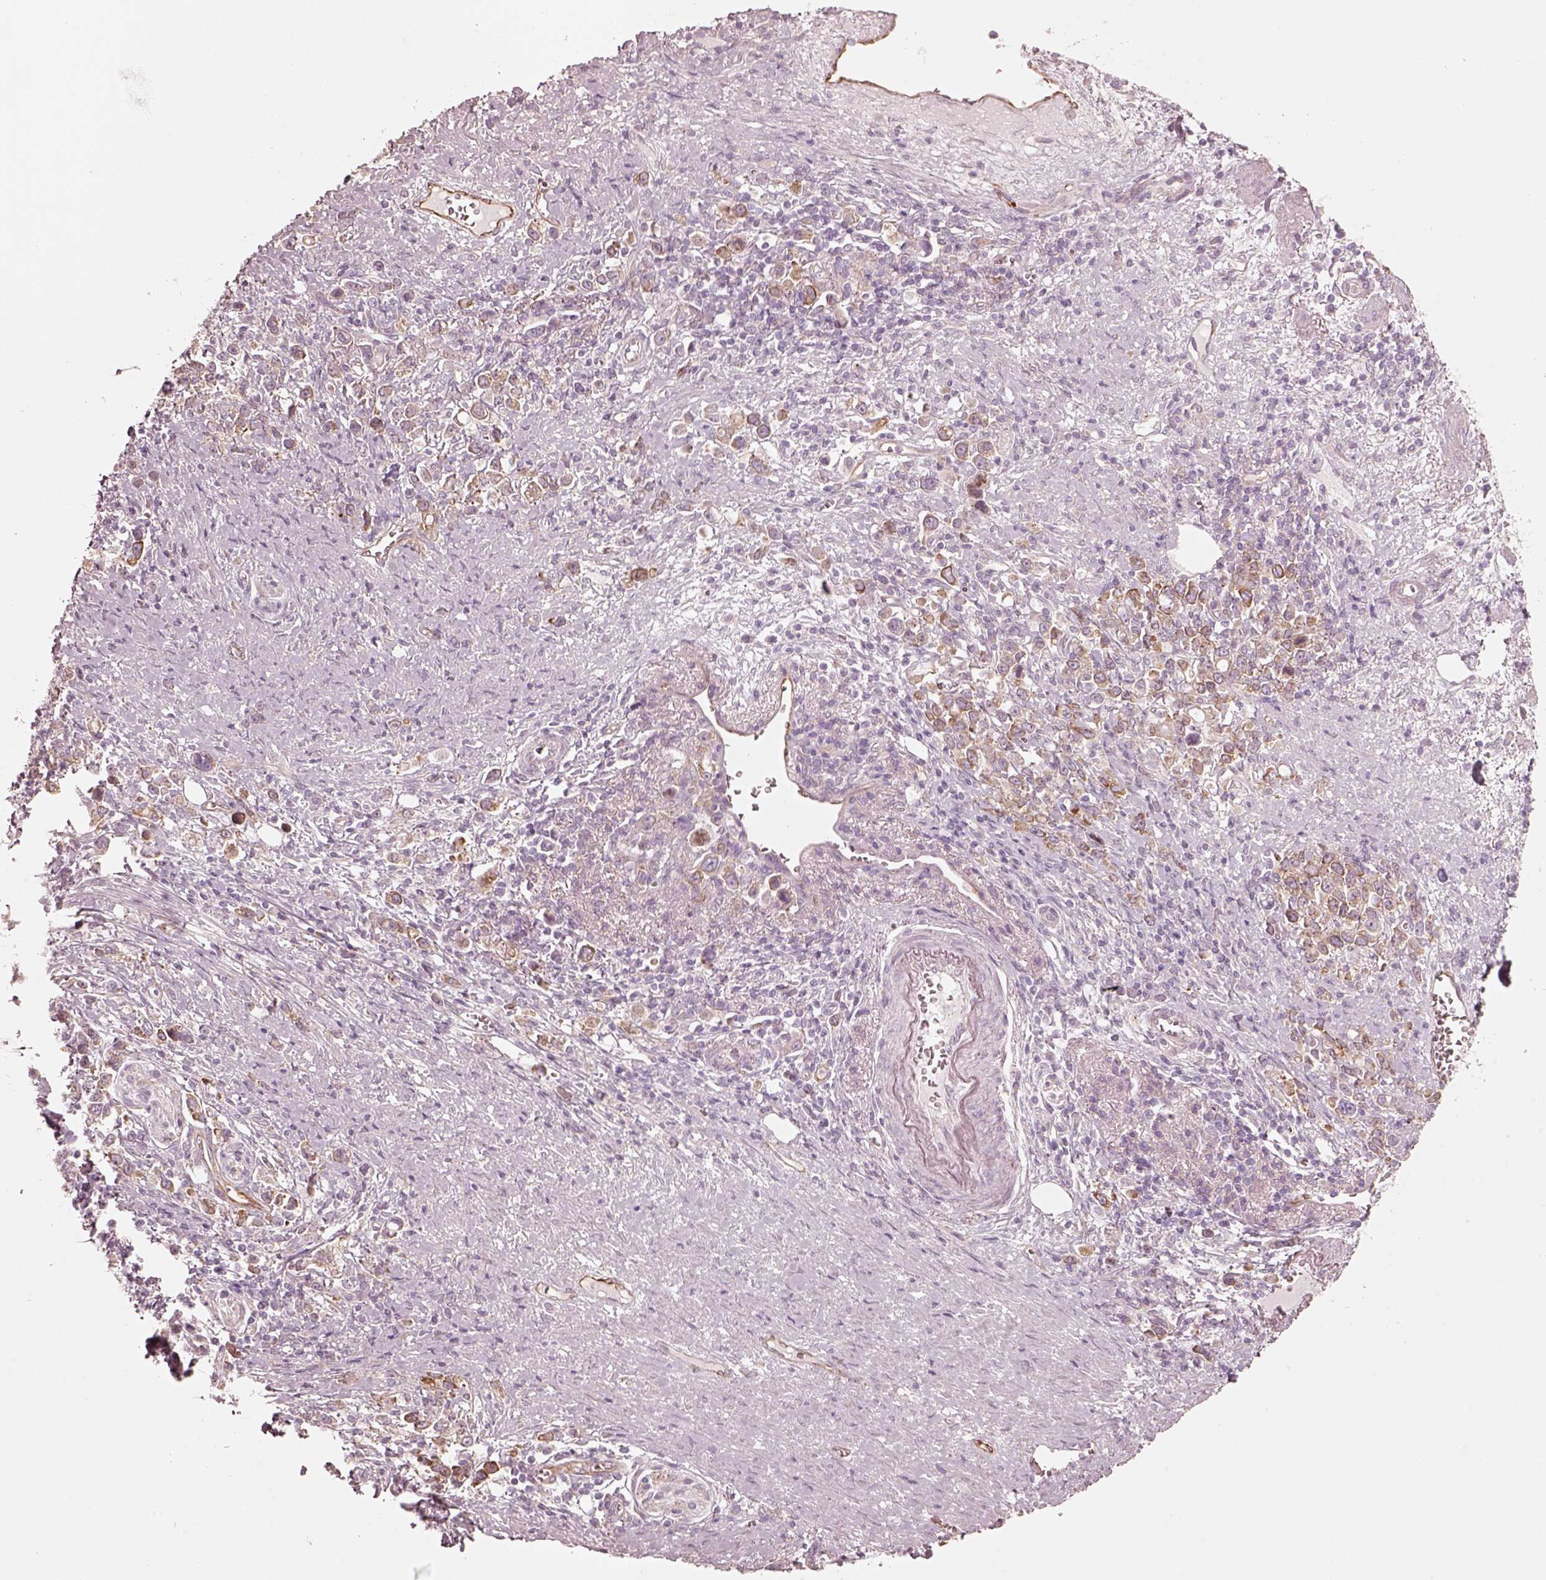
{"staining": {"intensity": "moderate", "quantity": "<25%", "location": "cytoplasmic/membranous"}, "tissue": "stomach cancer", "cell_type": "Tumor cells", "image_type": "cancer", "snomed": [{"axis": "morphology", "description": "Adenocarcinoma, NOS"}, {"axis": "topography", "description": "Stomach"}], "caption": "About <25% of tumor cells in adenocarcinoma (stomach) show moderate cytoplasmic/membranous protein staining as visualized by brown immunohistochemical staining.", "gene": "RAB3C", "patient": {"sex": "male", "age": 63}}